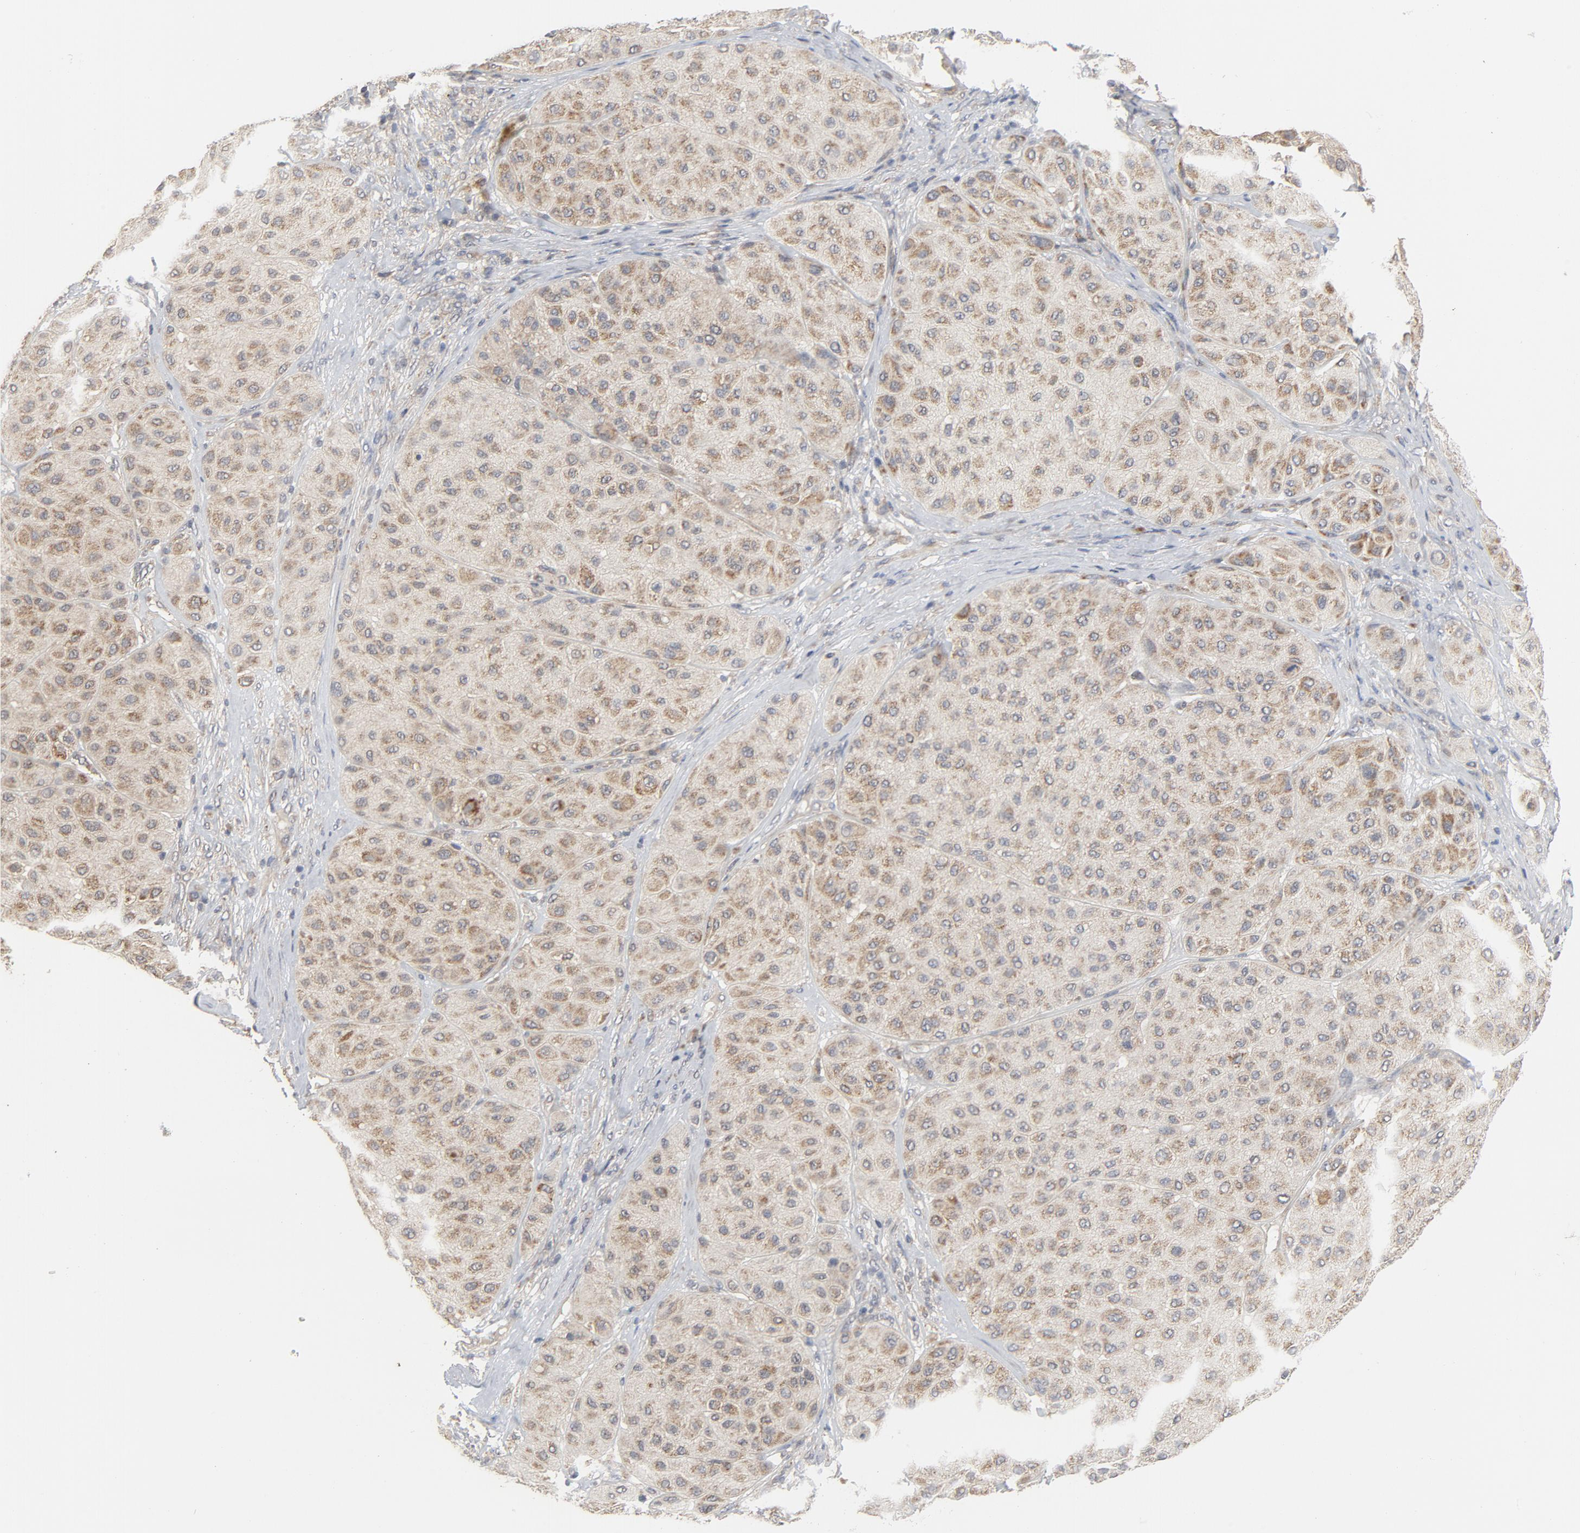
{"staining": {"intensity": "weak", "quantity": ">75%", "location": "cytoplasmic/membranous"}, "tissue": "melanoma", "cell_type": "Tumor cells", "image_type": "cancer", "snomed": [{"axis": "morphology", "description": "Normal tissue, NOS"}, {"axis": "morphology", "description": "Malignant melanoma, Metastatic site"}, {"axis": "topography", "description": "Skin"}], "caption": "Malignant melanoma (metastatic site) stained with immunohistochemistry shows weak cytoplasmic/membranous staining in approximately >75% of tumor cells.", "gene": "C14orf119", "patient": {"sex": "male", "age": 41}}